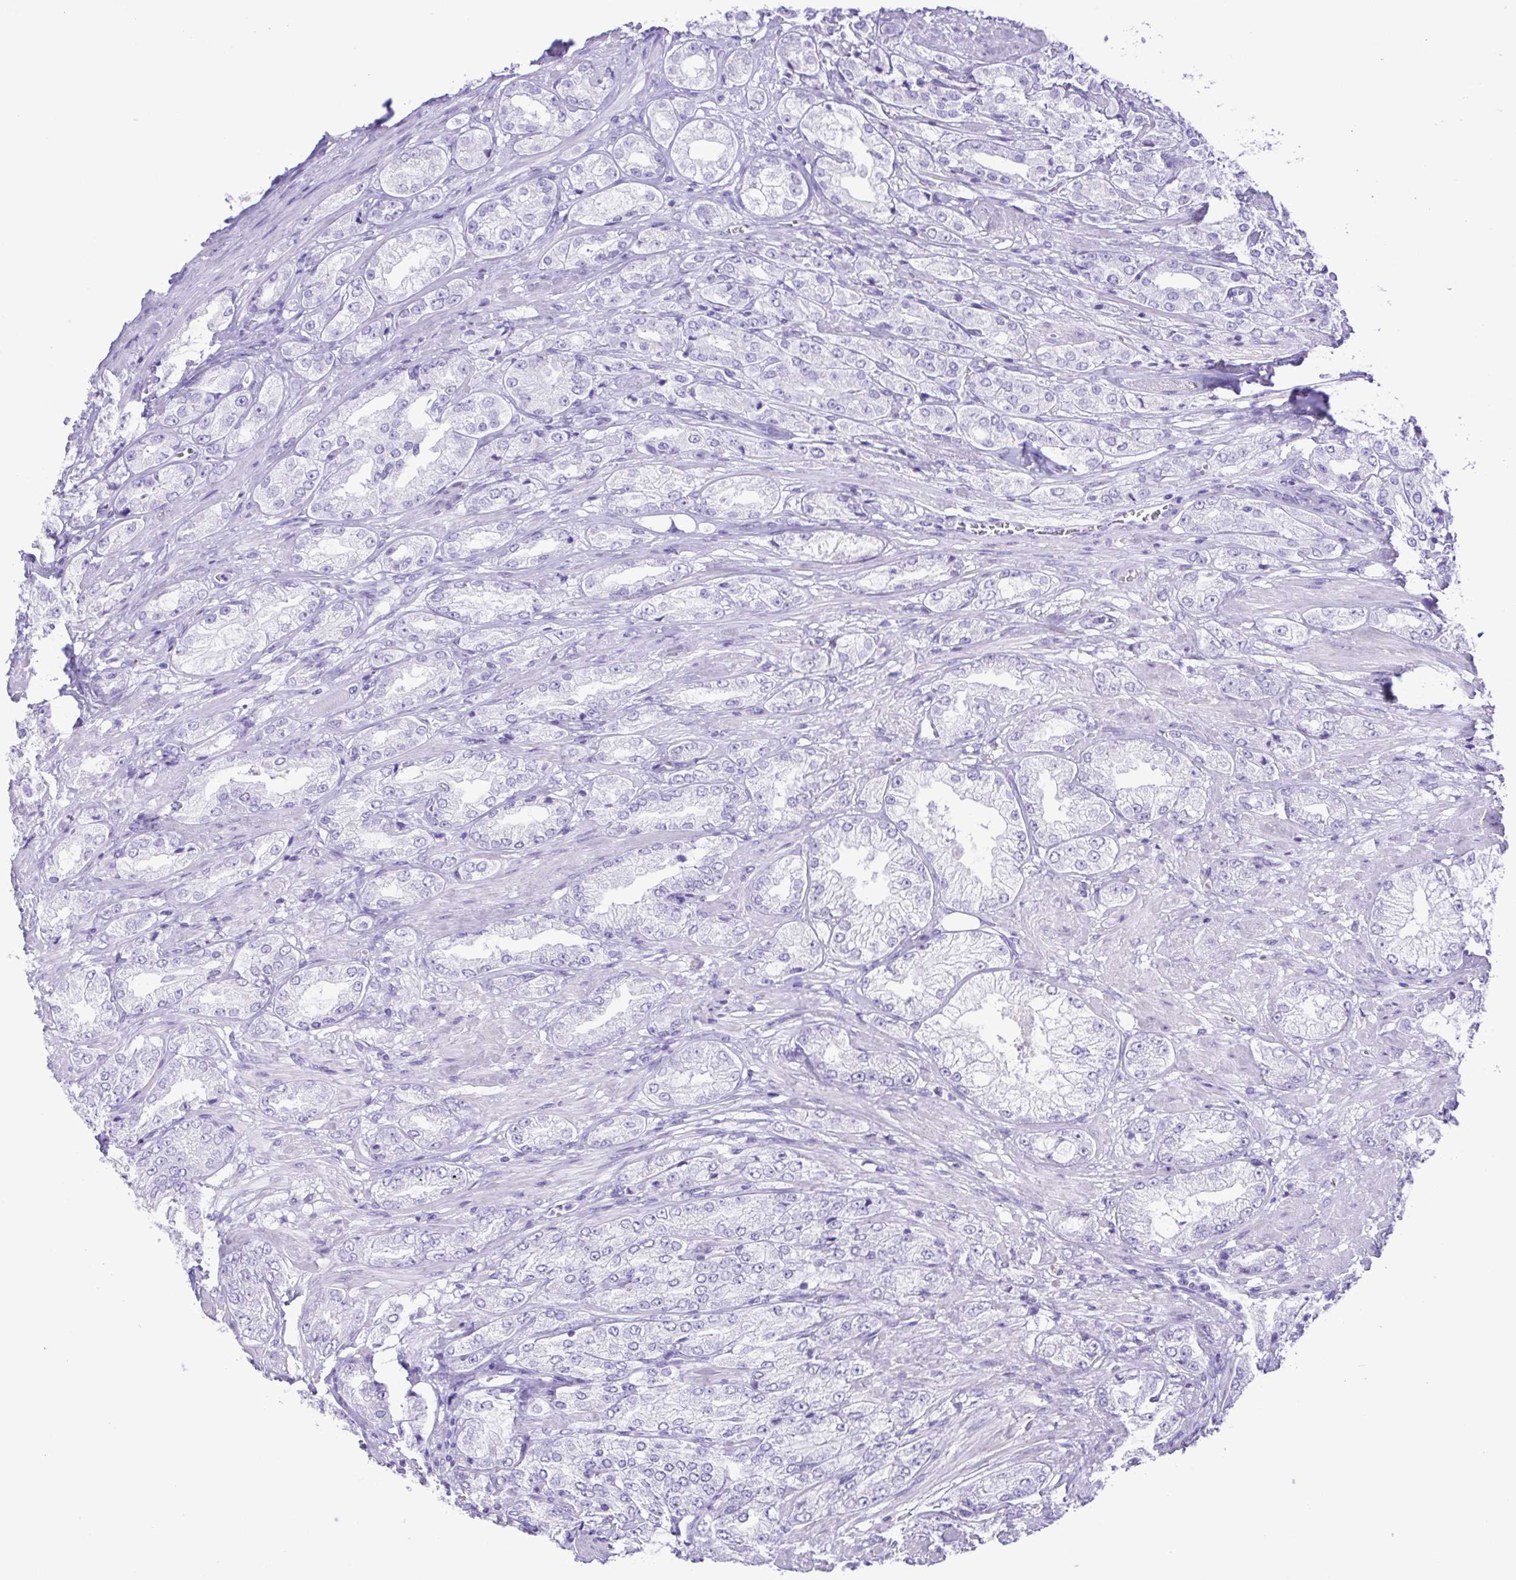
{"staining": {"intensity": "negative", "quantity": "none", "location": "none"}, "tissue": "prostate cancer", "cell_type": "Tumor cells", "image_type": "cancer", "snomed": [{"axis": "morphology", "description": "Adenocarcinoma, High grade"}, {"axis": "topography", "description": "Prostate"}], "caption": "There is no significant expression in tumor cells of prostate cancer (high-grade adenocarcinoma).", "gene": "CASP14", "patient": {"sex": "male", "age": 68}}